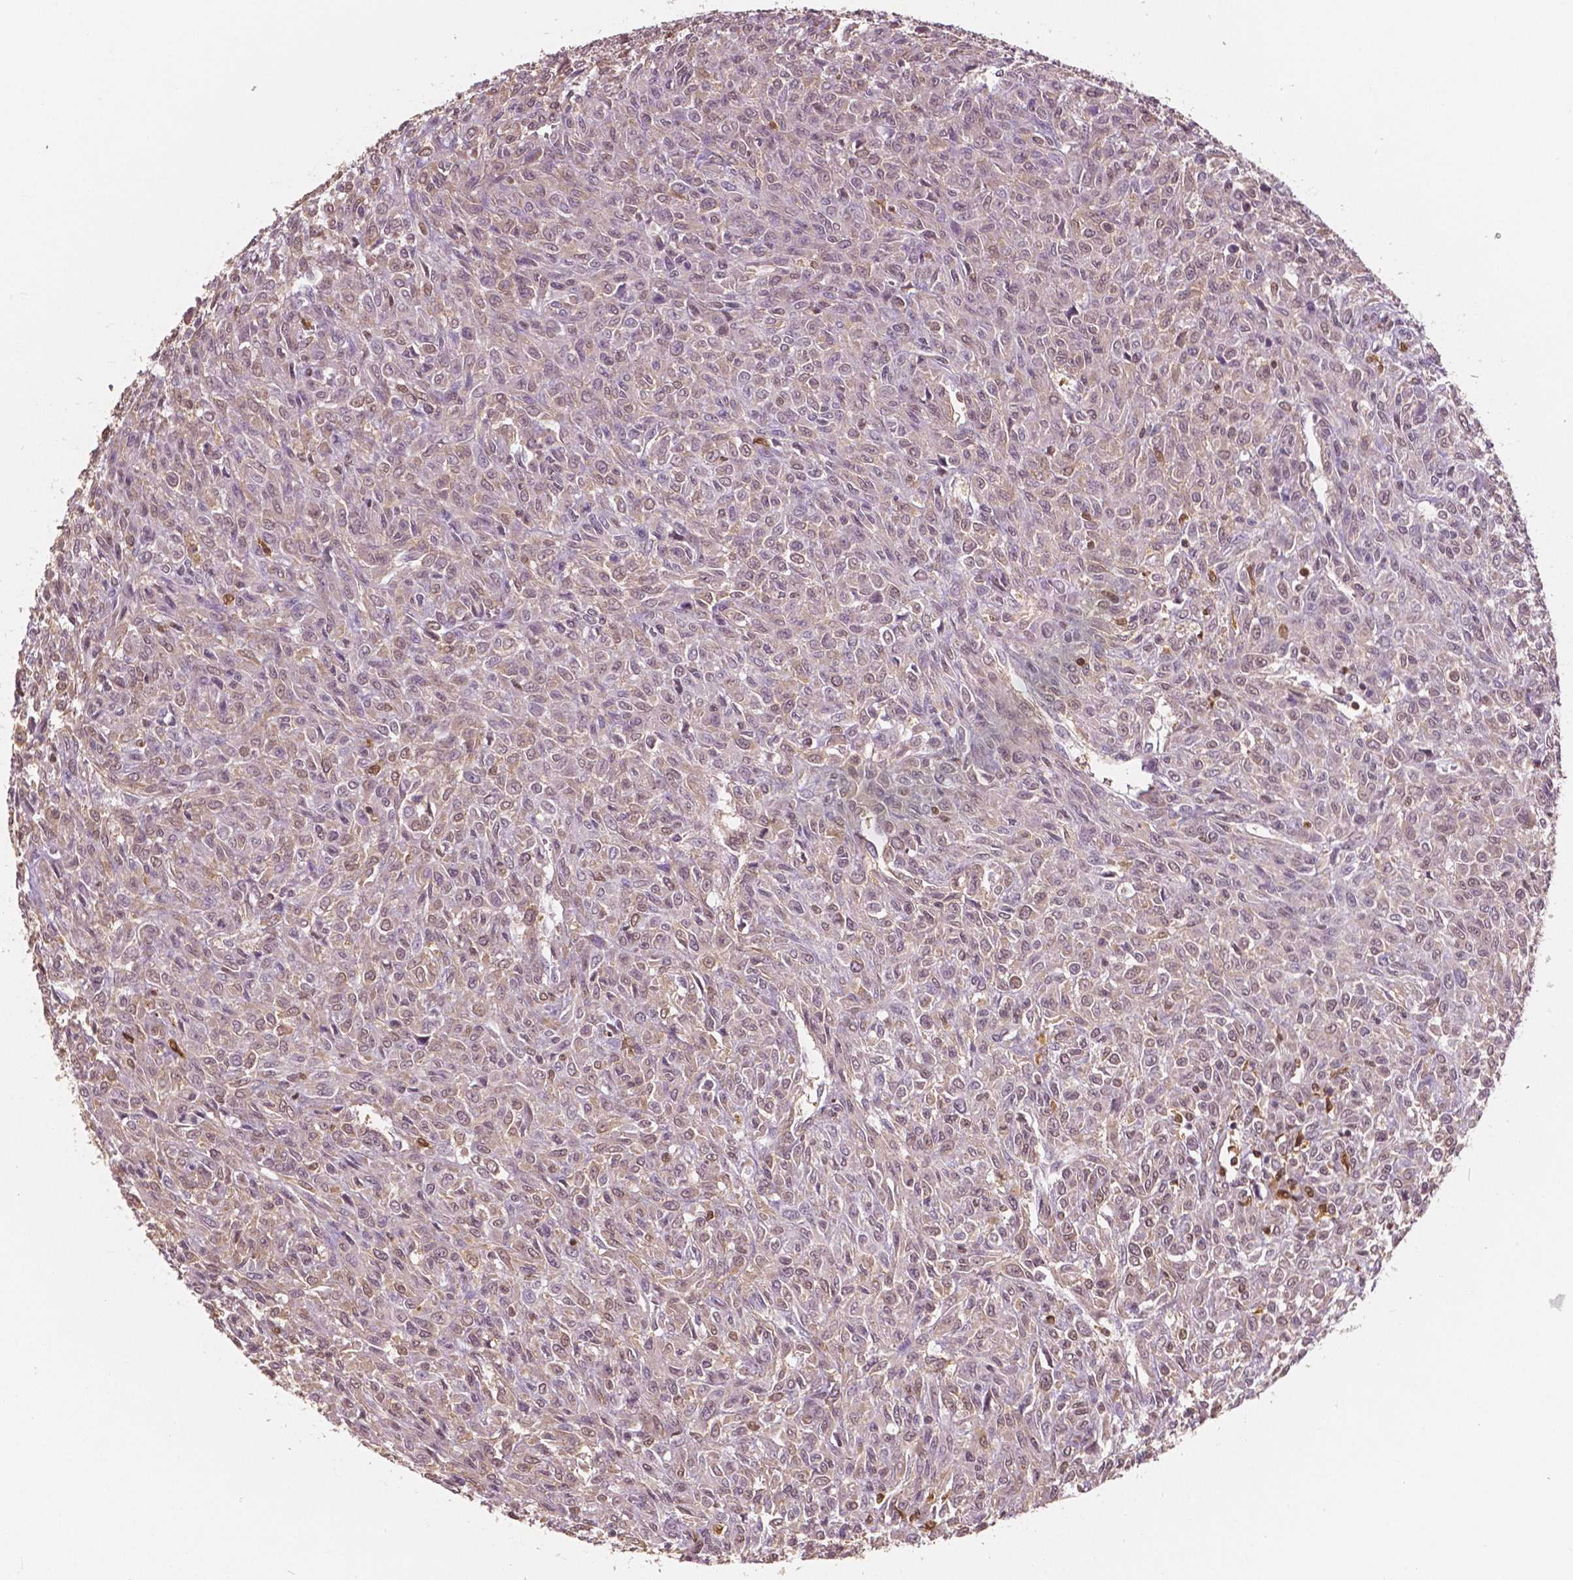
{"staining": {"intensity": "weak", "quantity": "<25%", "location": "nuclear"}, "tissue": "renal cancer", "cell_type": "Tumor cells", "image_type": "cancer", "snomed": [{"axis": "morphology", "description": "Adenocarcinoma, NOS"}, {"axis": "topography", "description": "Kidney"}], "caption": "Immunohistochemistry micrograph of neoplastic tissue: human renal cancer stained with DAB exhibits no significant protein positivity in tumor cells. (DAB immunohistochemistry (IHC) visualized using brightfield microscopy, high magnification).", "gene": "S100A4", "patient": {"sex": "male", "age": 58}}